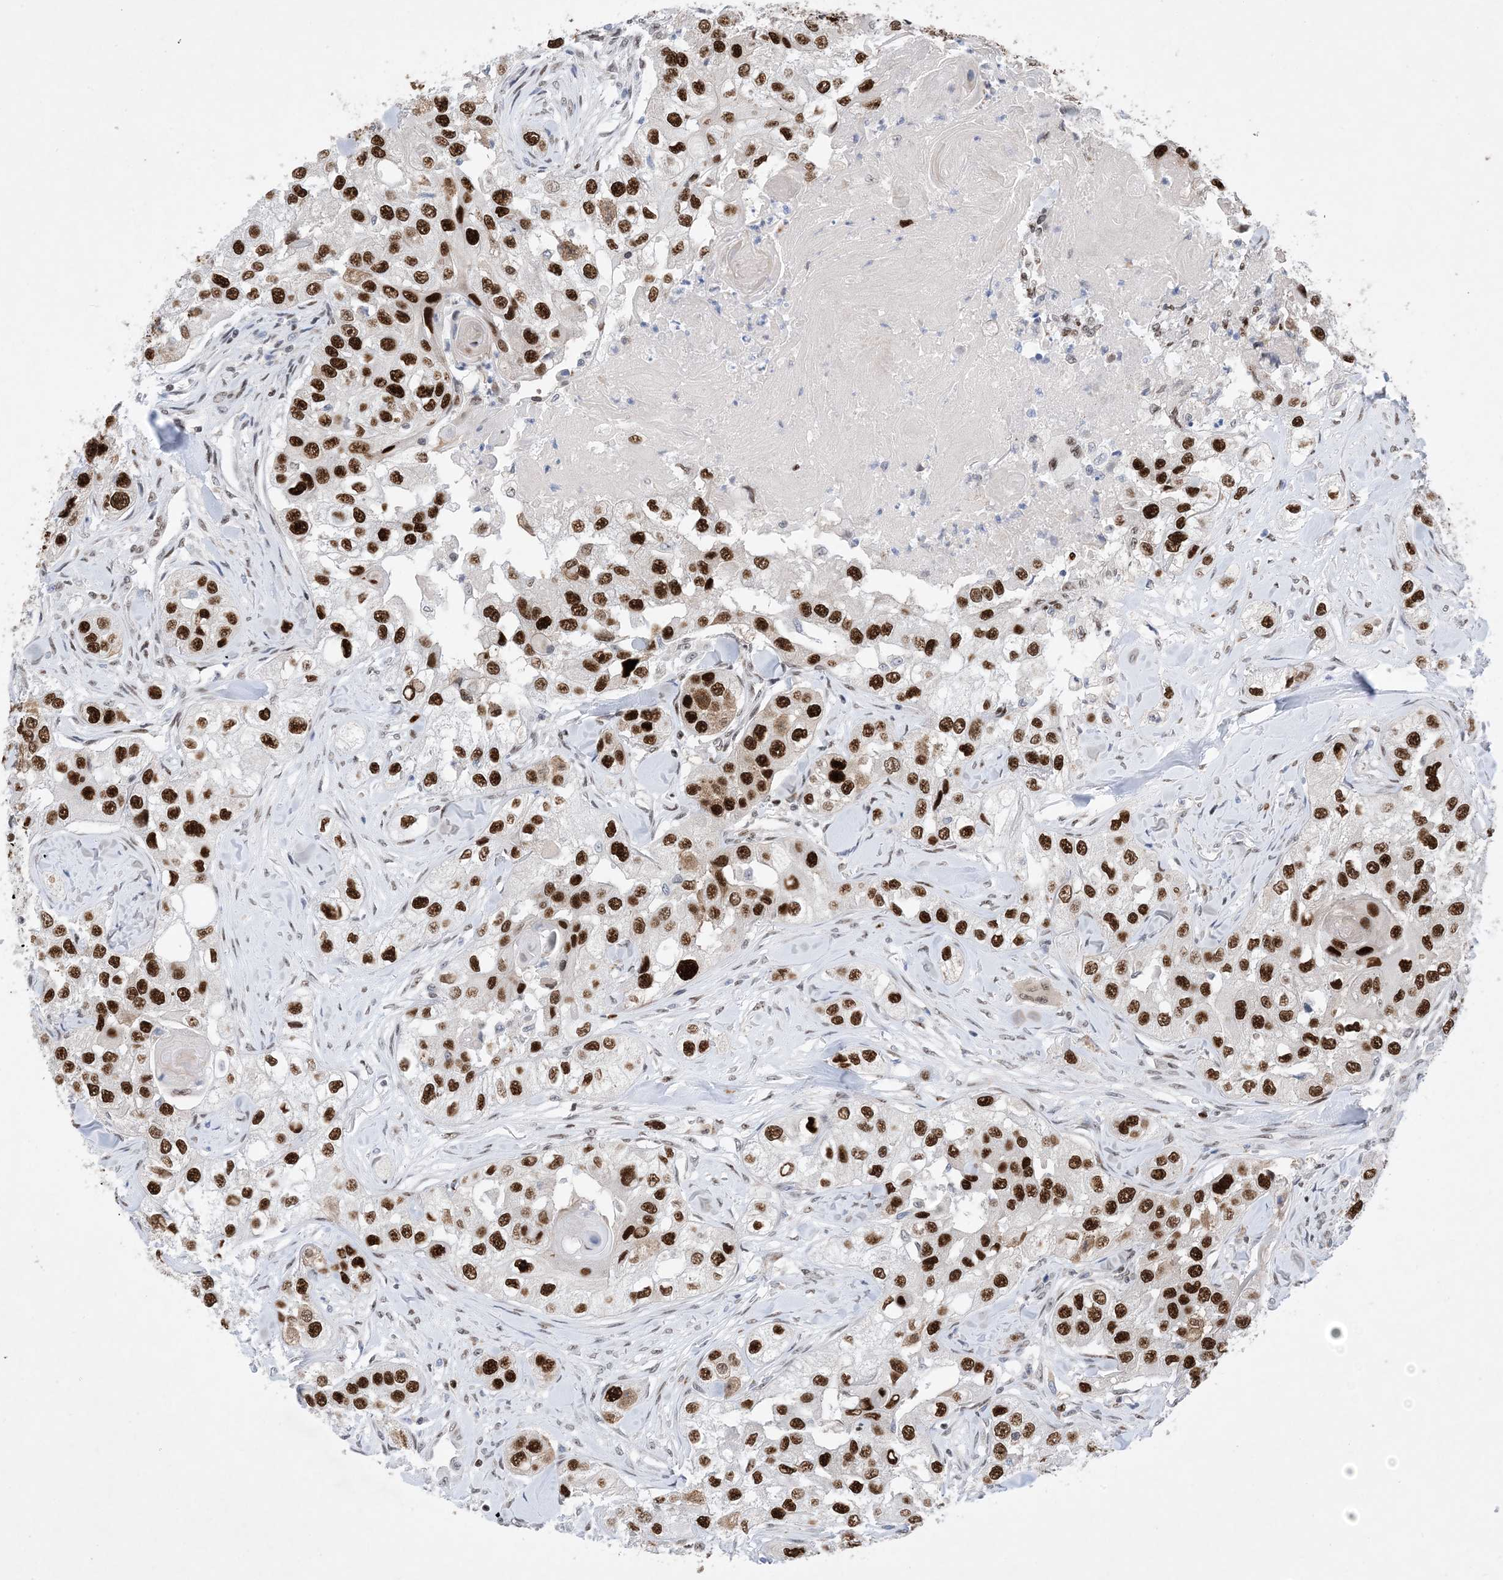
{"staining": {"intensity": "strong", "quantity": ">75%", "location": "nuclear"}, "tissue": "head and neck cancer", "cell_type": "Tumor cells", "image_type": "cancer", "snomed": [{"axis": "morphology", "description": "Normal tissue, NOS"}, {"axis": "morphology", "description": "Squamous cell carcinoma, NOS"}, {"axis": "topography", "description": "Skeletal muscle"}, {"axis": "topography", "description": "Head-Neck"}], "caption": "Immunohistochemistry (IHC) of squamous cell carcinoma (head and neck) exhibits high levels of strong nuclear staining in about >75% of tumor cells. (Stains: DAB (3,3'-diaminobenzidine) in brown, nuclei in blue, Microscopy: brightfield microscopy at high magnification).", "gene": "TSPYL1", "patient": {"sex": "male", "age": 51}}